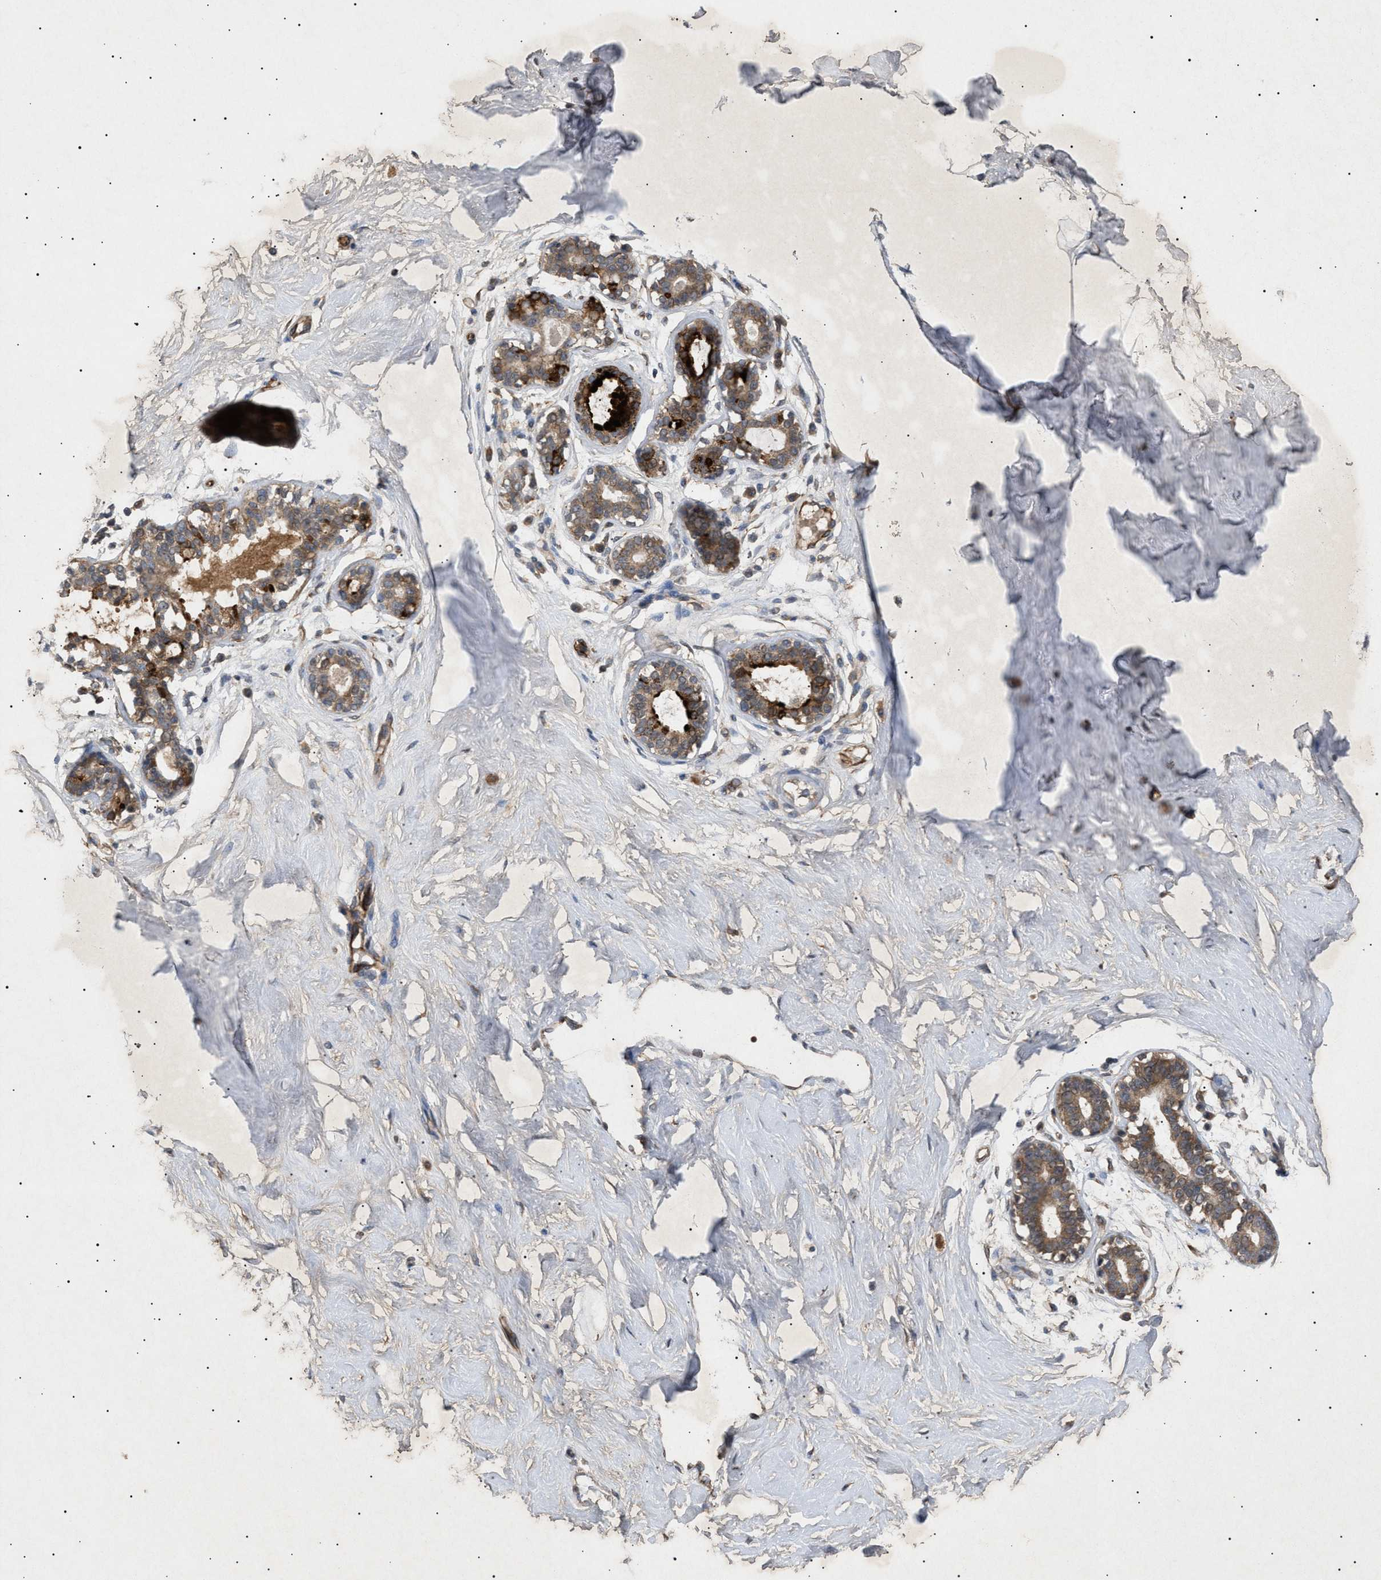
{"staining": {"intensity": "negative", "quantity": "none", "location": "none"}, "tissue": "breast", "cell_type": "Adipocytes", "image_type": "normal", "snomed": [{"axis": "morphology", "description": "Normal tissue, NOS"}, {"axis": "topography", "description": "Breast"}], "caption": "A photomicrograph of human breast is negative for staining in adipocytes.", "gene": "SIRT5", "patient": {"sex": "female", "age": 23}}